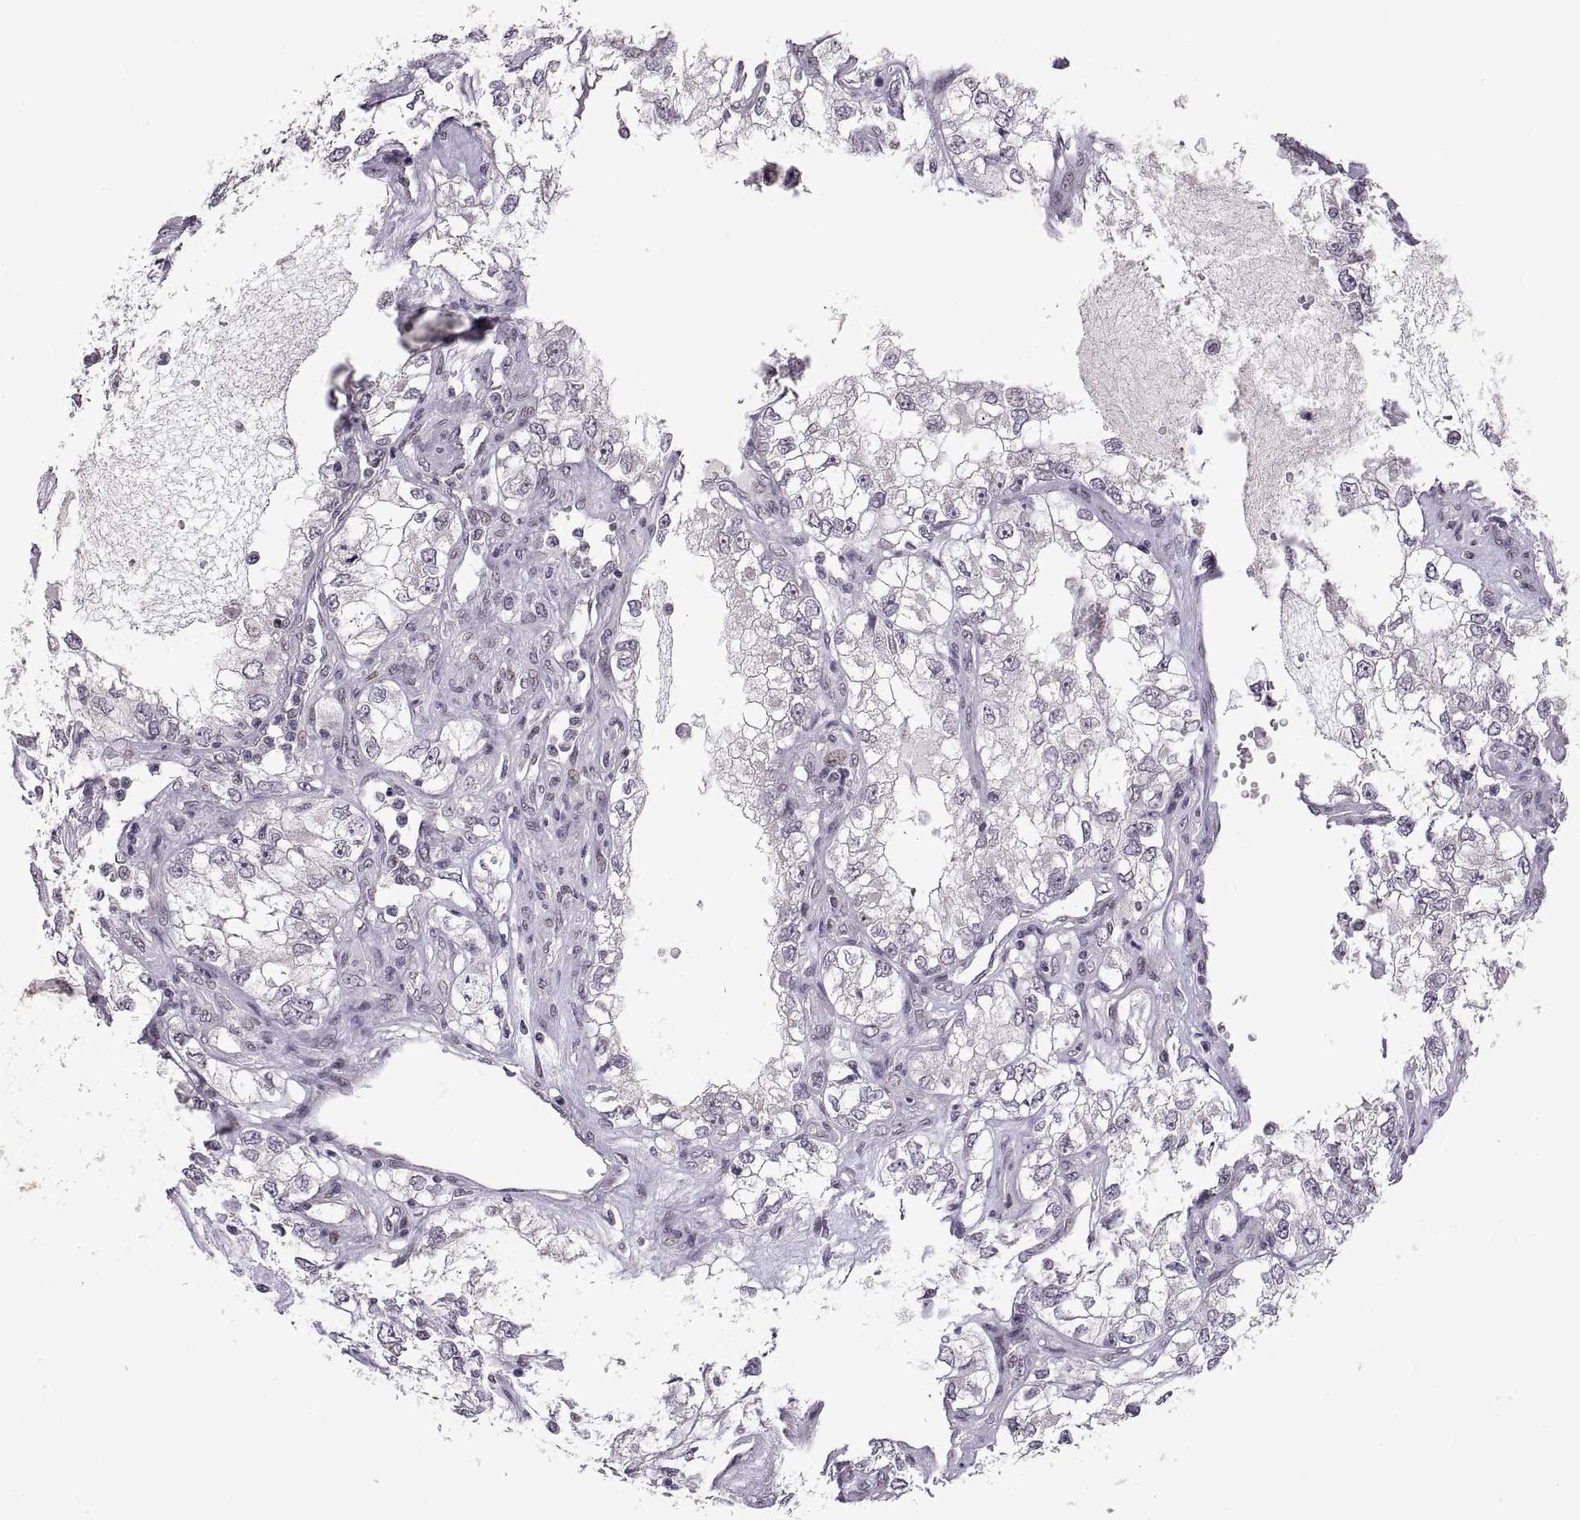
{"staining": {"intensity": "negative", "quantity": "none", "location": "none"}, "tissue": "renal cancer", "cell_type": "Tumor cells", "image_type": "cancer", "snomed": [{"axis": "morphology", "description": "Adenocarcinoma, NOS"}, {"axis": "topography", "description": "Kidney"}], "caption": "Tumor cells are negative for protein expression in human renal cancer (adenocarcinoma).", "gene": "NEK2", "patient": {"sex": "female", "age": 59}}